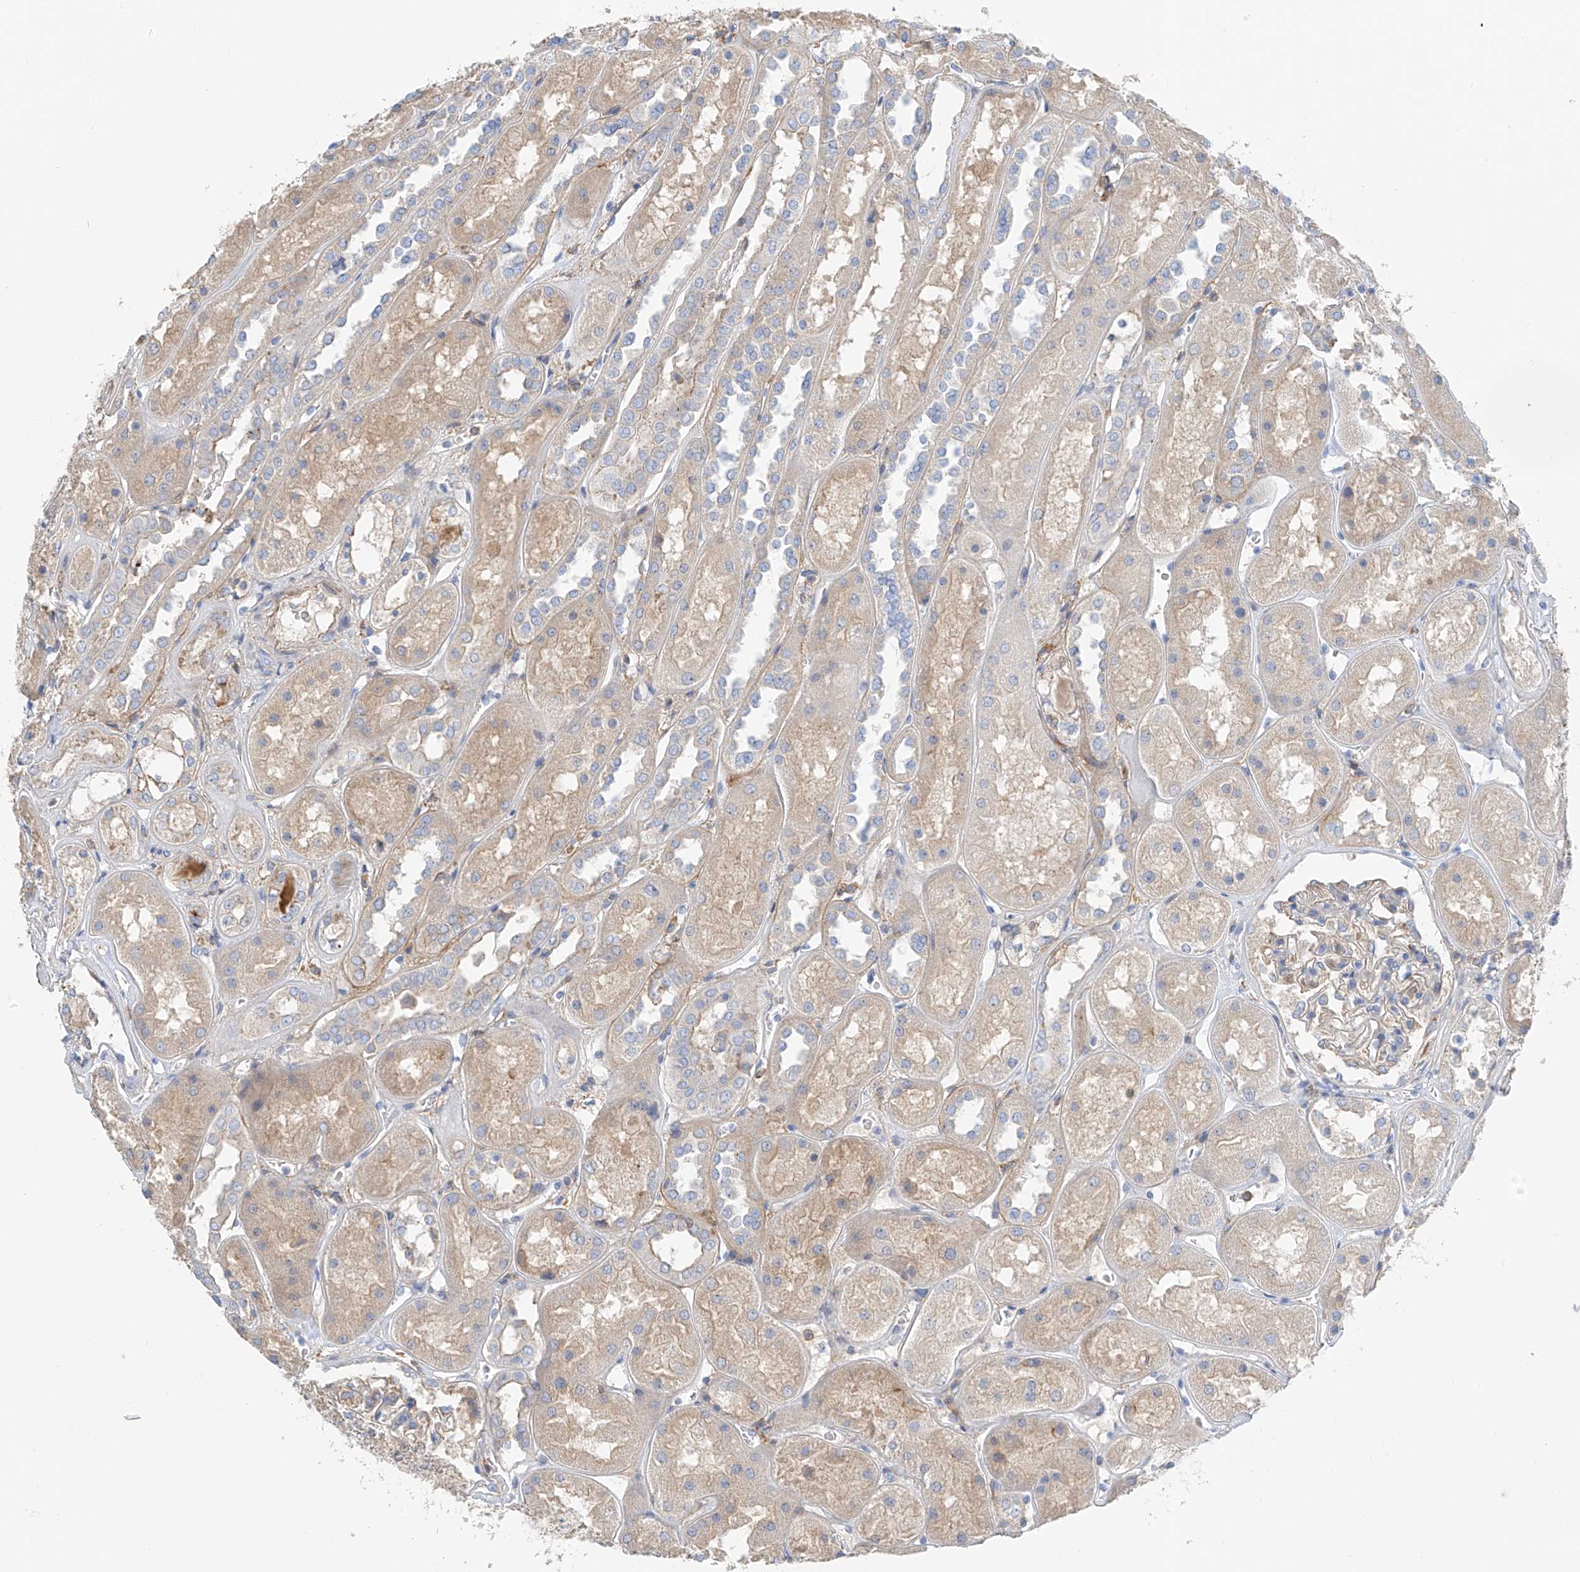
{"staining": {"intensity": "weak", "quantity": "<25%", "location": "cytoplasmic/membranous"}, "tissue": "kidney", "cell_type": "Cells in glomeruli", "image_type": "normal", "snomed": [{"axis": "morphology", "description": "Normal tissue, NOS"}, {"axis": "topography", "description": "Kidney"}], "caption": "Cells in glomeruli show no significant positivity in normal kidney.", "gene": "NALCN", "patient": {"sex": "male", "age": 70}}